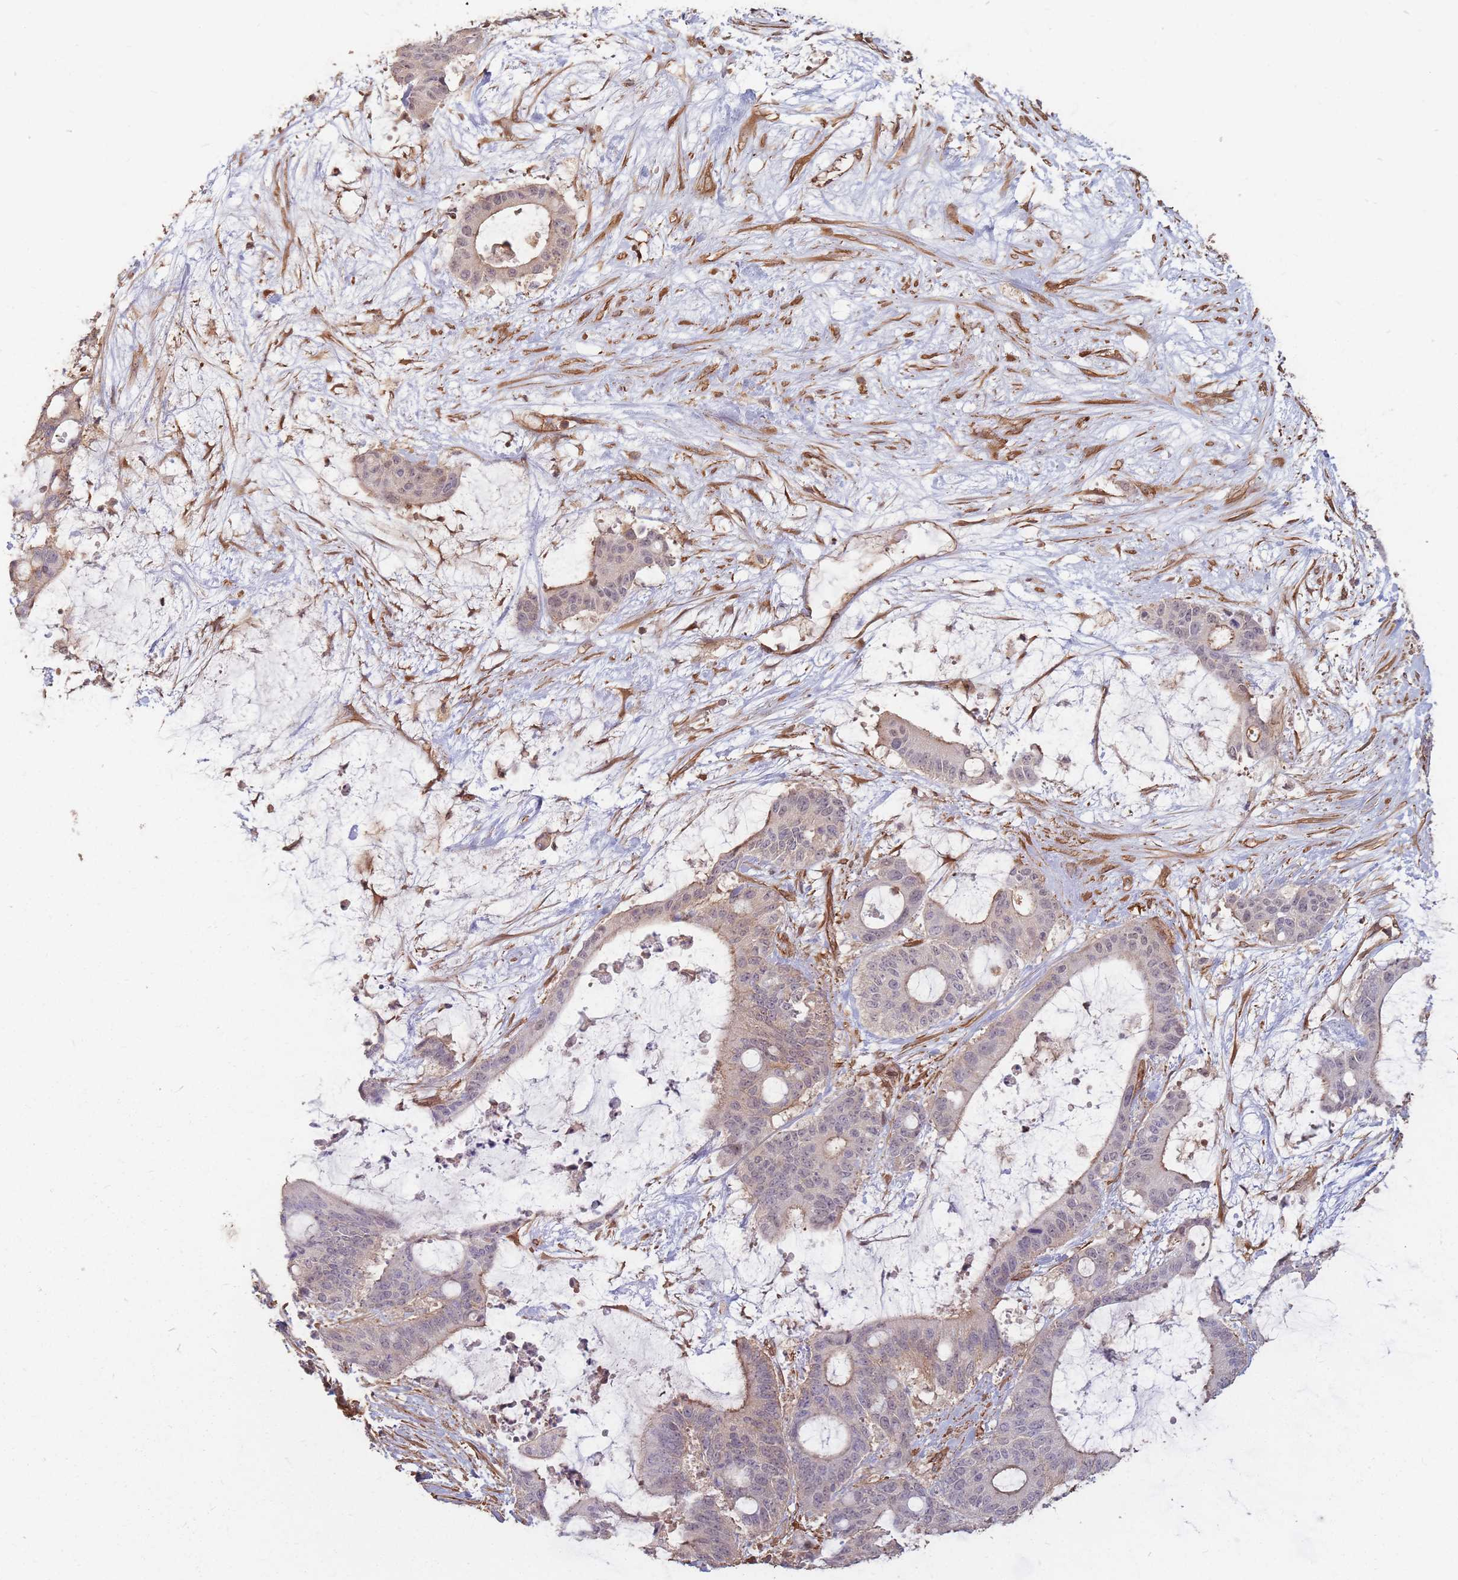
{"staining": {"intensity": "negative", "quantity": "none", "location": "none"}, "tissue": "liver cancer", "cell_type": "Tumor cells", "image_type": "cancer", "snomed": [{"axis": "morphology", "description": "Normal tissue, NOS"}, {"axis": "morphology", "description": "Cholangiocarcinoma"}, {"axis": "topography", "description": "Liver"}, {"axis": "topography", "description": "Peripheral nerve tissue"}], "caption": "Immunohistochemistry (IHC) of human liver cancer (cholangiocarcinoma) exhibits no expression in tumor cells. (DAB immunohistochemistry (IHC) visualized using brightfield microscopy, high magnification).", "gene": "PLS3", "patient": {"sex": "female", "age": 73}}